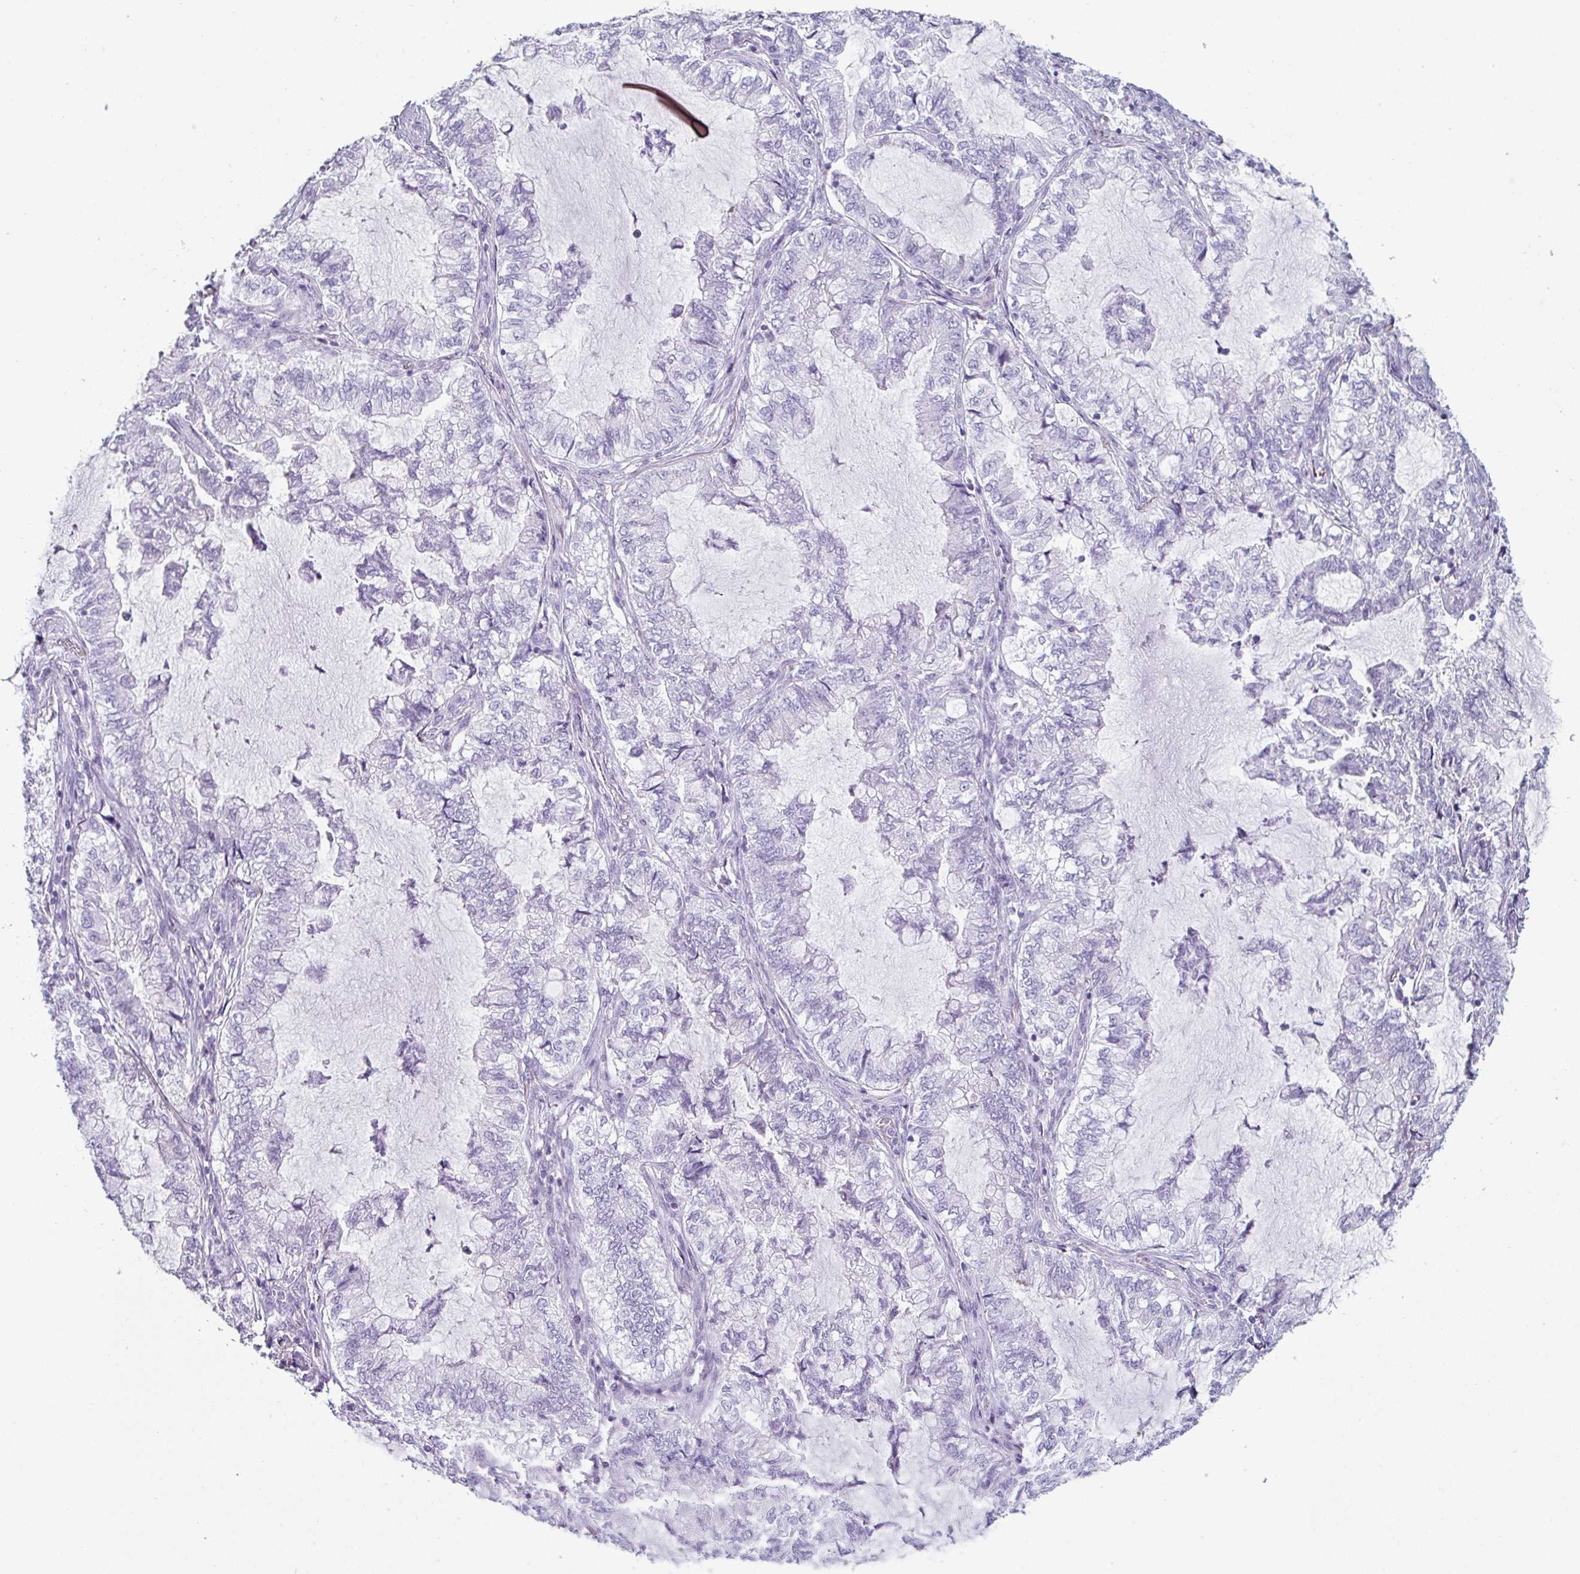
{"staining": {"intensity": "negative", "quantity": "none", "location": "none"}, "tissue": "lung cancer", "cell_type": "Tumor cells", "image_type": "cancer", "snomed": [{"axis": "morphology", "description": "Adenocarcinoma, NOS"}, {"axis": "topography", "description": "Lymph node"}, {"axis": "topography", "description": "Lung"}], "caption": "Tumor cells are negative for brown protein staining in lung adenocarcinoma.", "gene": "CREG2", "patient": {"sex": "male", "age": 66}}